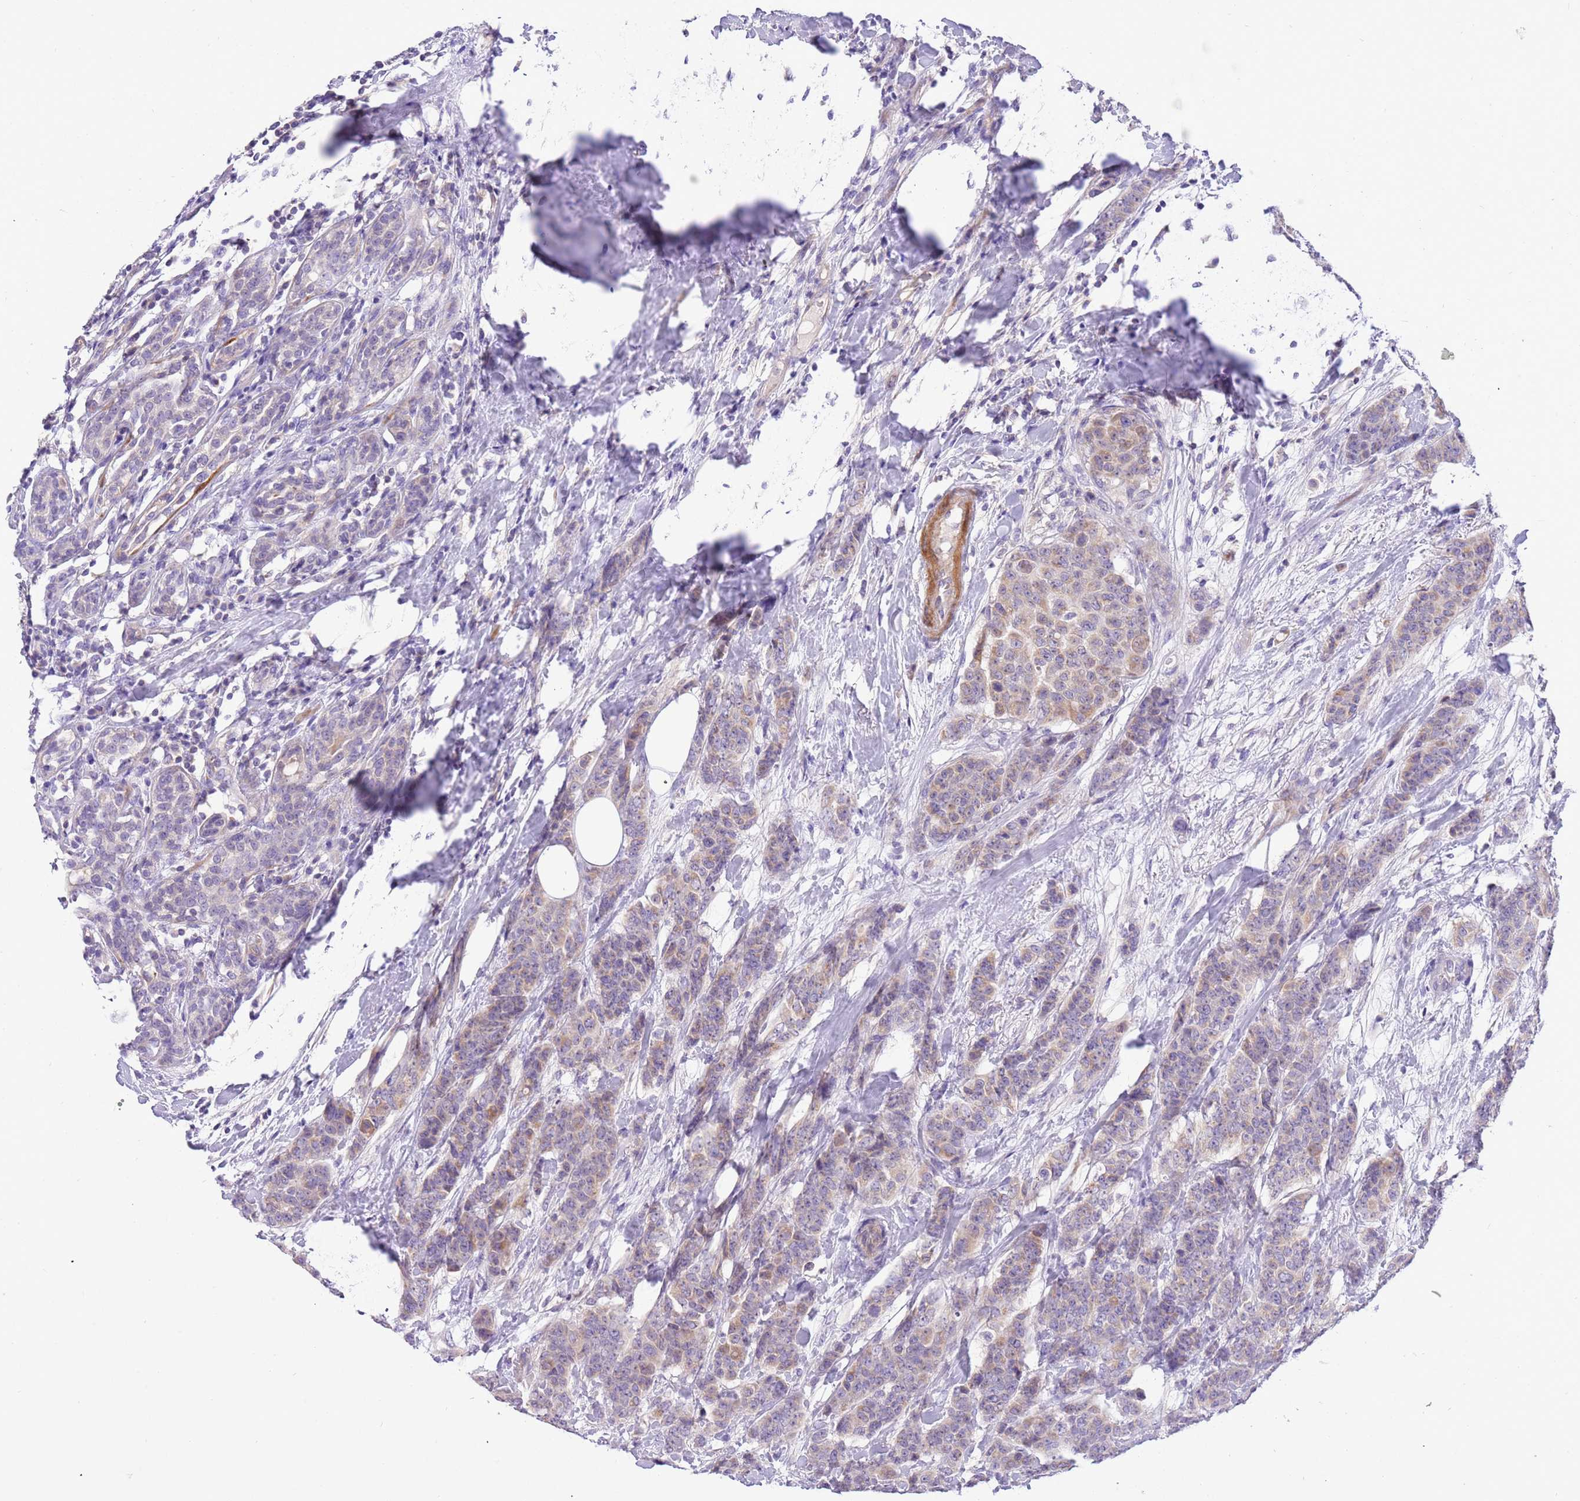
{"staining": {"intensity": "weak", "quantity": ">75%", "location": "cytoplasmic/membranous"}, "tissue": "breast cancer", "cell_type": "Tumor cells", "image_type": "cancer", "snomed": [{"axis": "morphology", "description": "Duct carcinoma"}, {"axis": "topography", "description": "Breast"}], "caption": "A high-resolution image shows IHC staining of breast intraductal carcinoma, which displays weak cytoplasmic/membranous staining in approximately >75% of tumor cells. The staining is performed using DAB brown chromogen to label protein expression. The nuclei are counter-stained blue using hematoxylin.", "gene": "GLCE", "patient": {"sex": "female", "age": 40}}